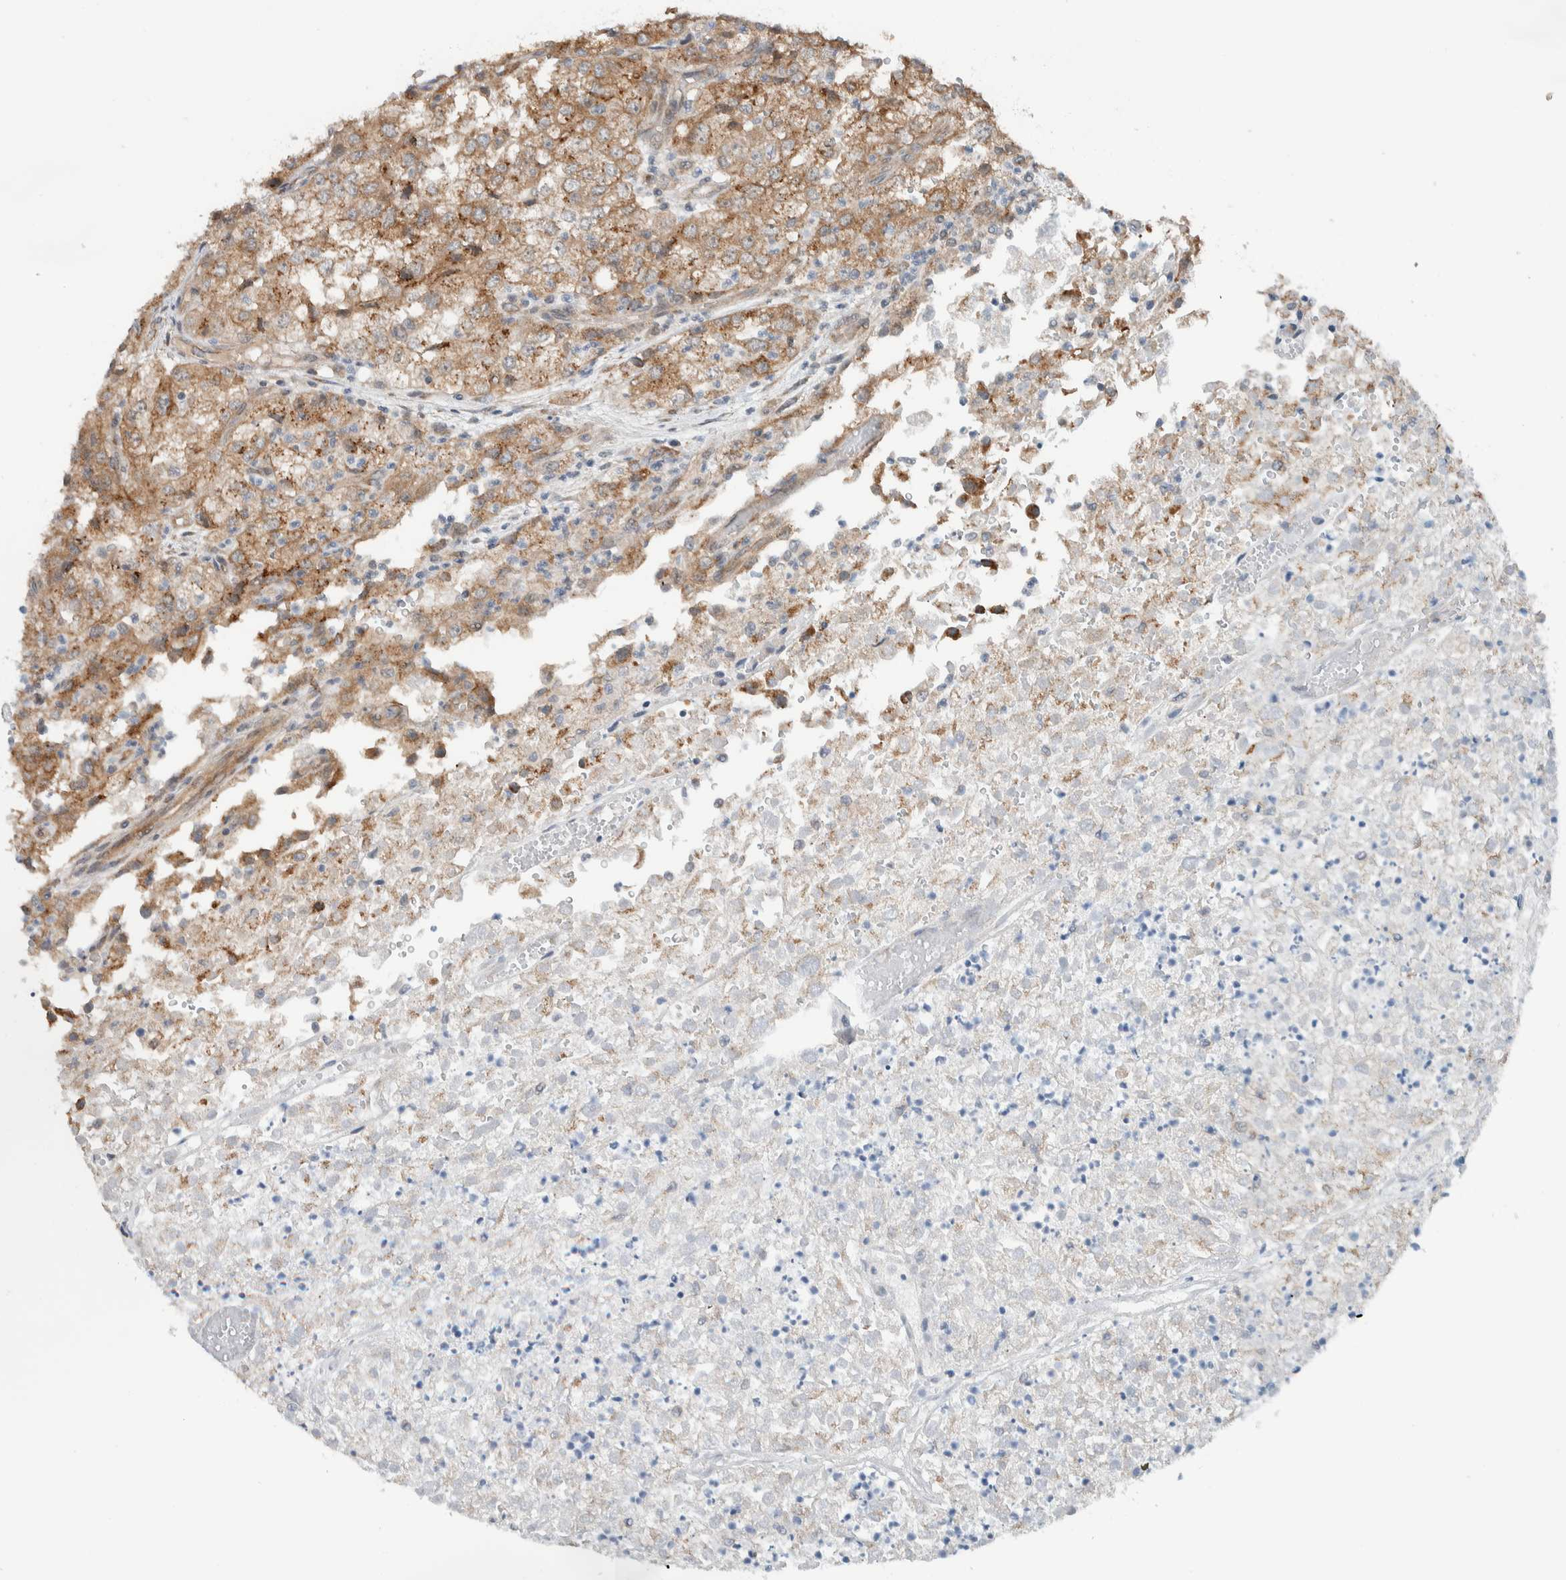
{"staining": {"intensity": "moderate", "quantity": "25%-75%", "location": "cytoplasmic/membranous"}, "tissue": "renal cancer", "cell_type": "Tumor cells", "image_type": "cancer", "snomed": [{"axis": "morphology", "description": "Adenocarcinoma, NOS"}, {"axis": "topography", "description": "Kidney"}], "caption": "Adenocarcinoma (renal) stained for a protein (brown) displays moderate cytoplasmic/membranous positive staining in approximately 25%-75% of tumor cells.", "gene": "RERE", "patient": {"sex": "female", "age": 54}}